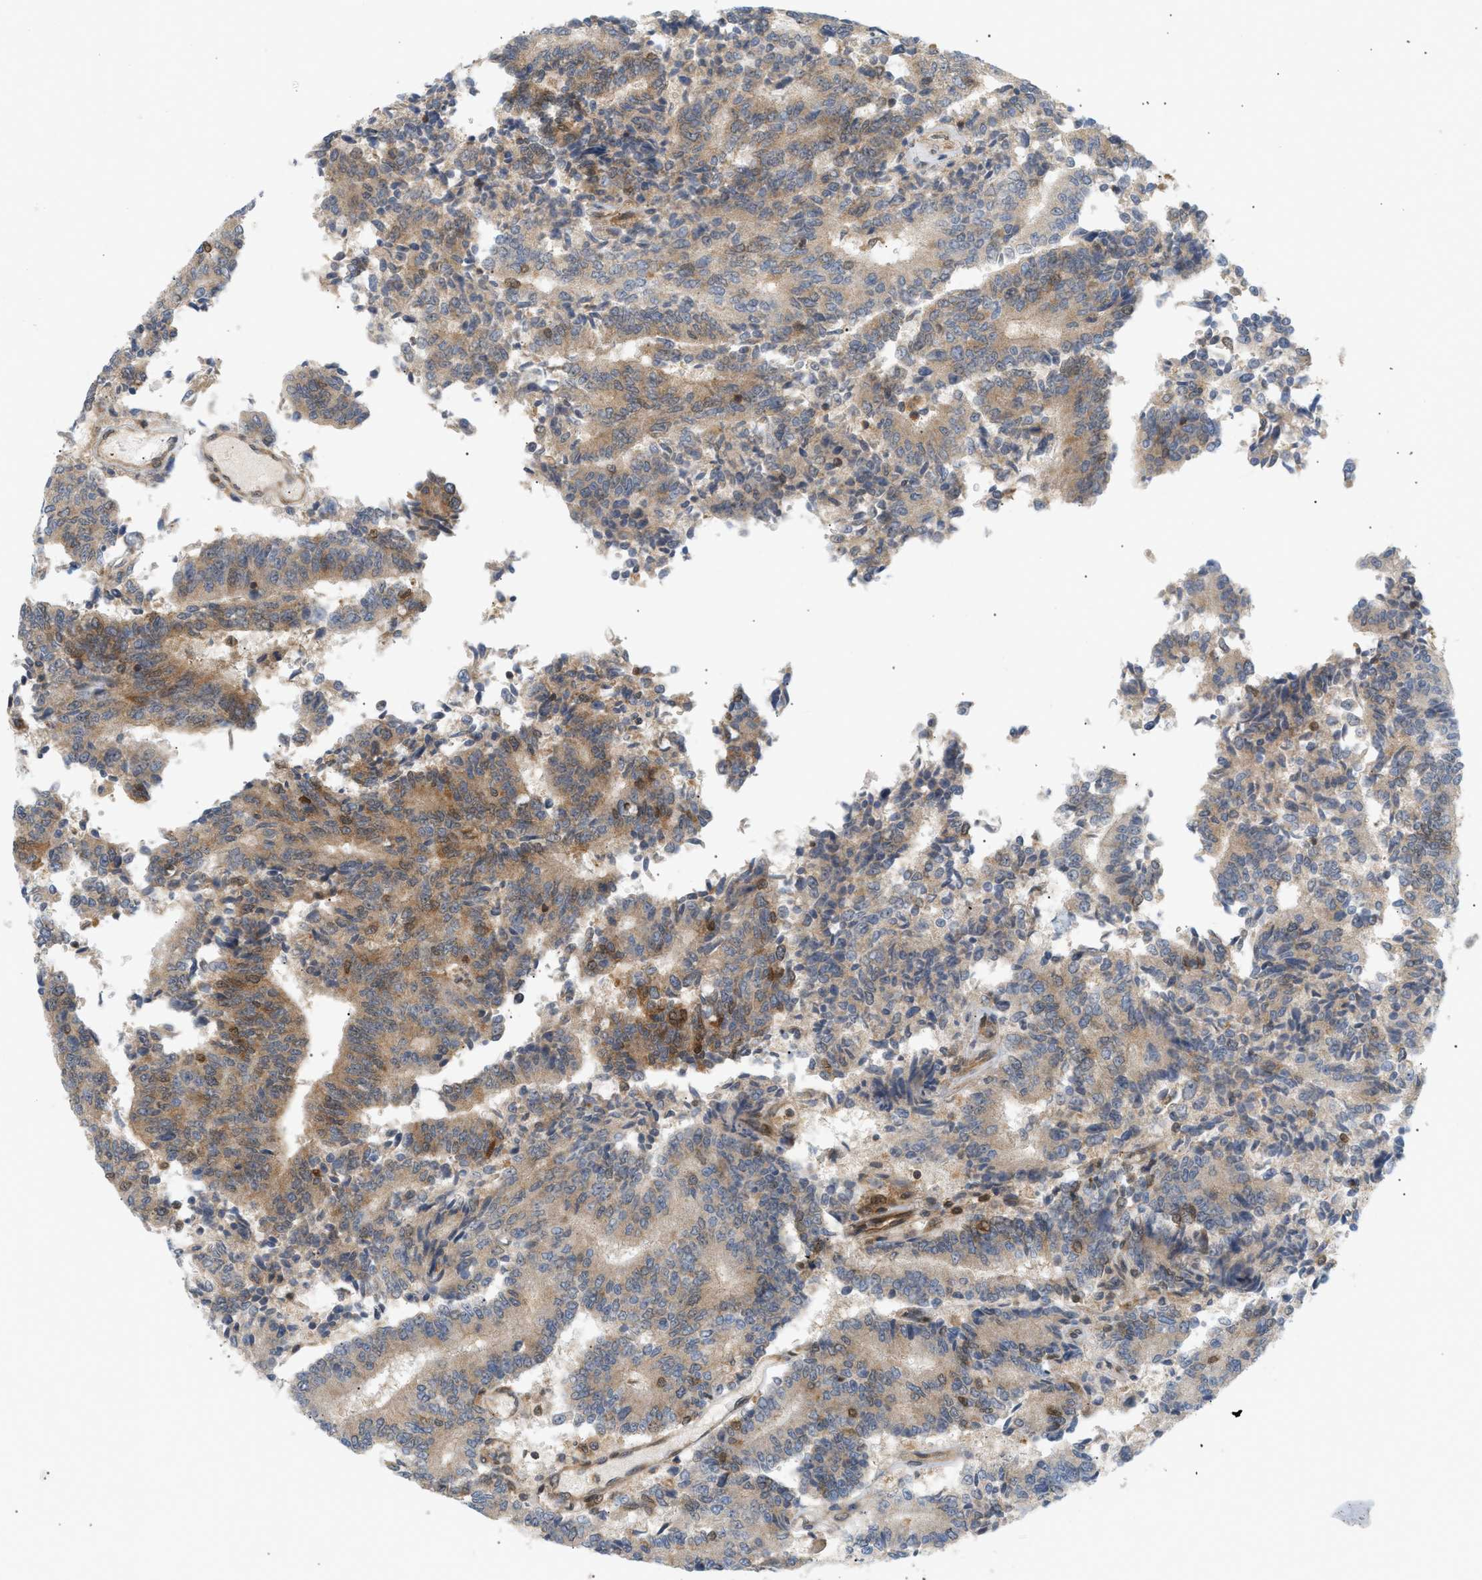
{"staining": {"intensity": "weak", "quantity": ">75%", "location": "cytoplasmic/membranous"}, "tissue": "prostate cancer", "cell_type": "Tumor cells", "image_type": "cancer", "snomed": [{"axis": "morphology", "description": "Normal tissue, NOS"}, {"axis": "morphology", "description": "Adenocarcinoma, High grade"}, {"axis": "topography", "description": "Prostate"}, {"axis": "topography", "description": "Seminal veicle"}], "caption": "Prostate cancer stained with DAB immunohistochemistry displays low levels of weak cytoplasmic/membranous staining in about >75% of tumor cells.", "gene": "SHC1", "patient": {"sex": "male", "age": 55}}